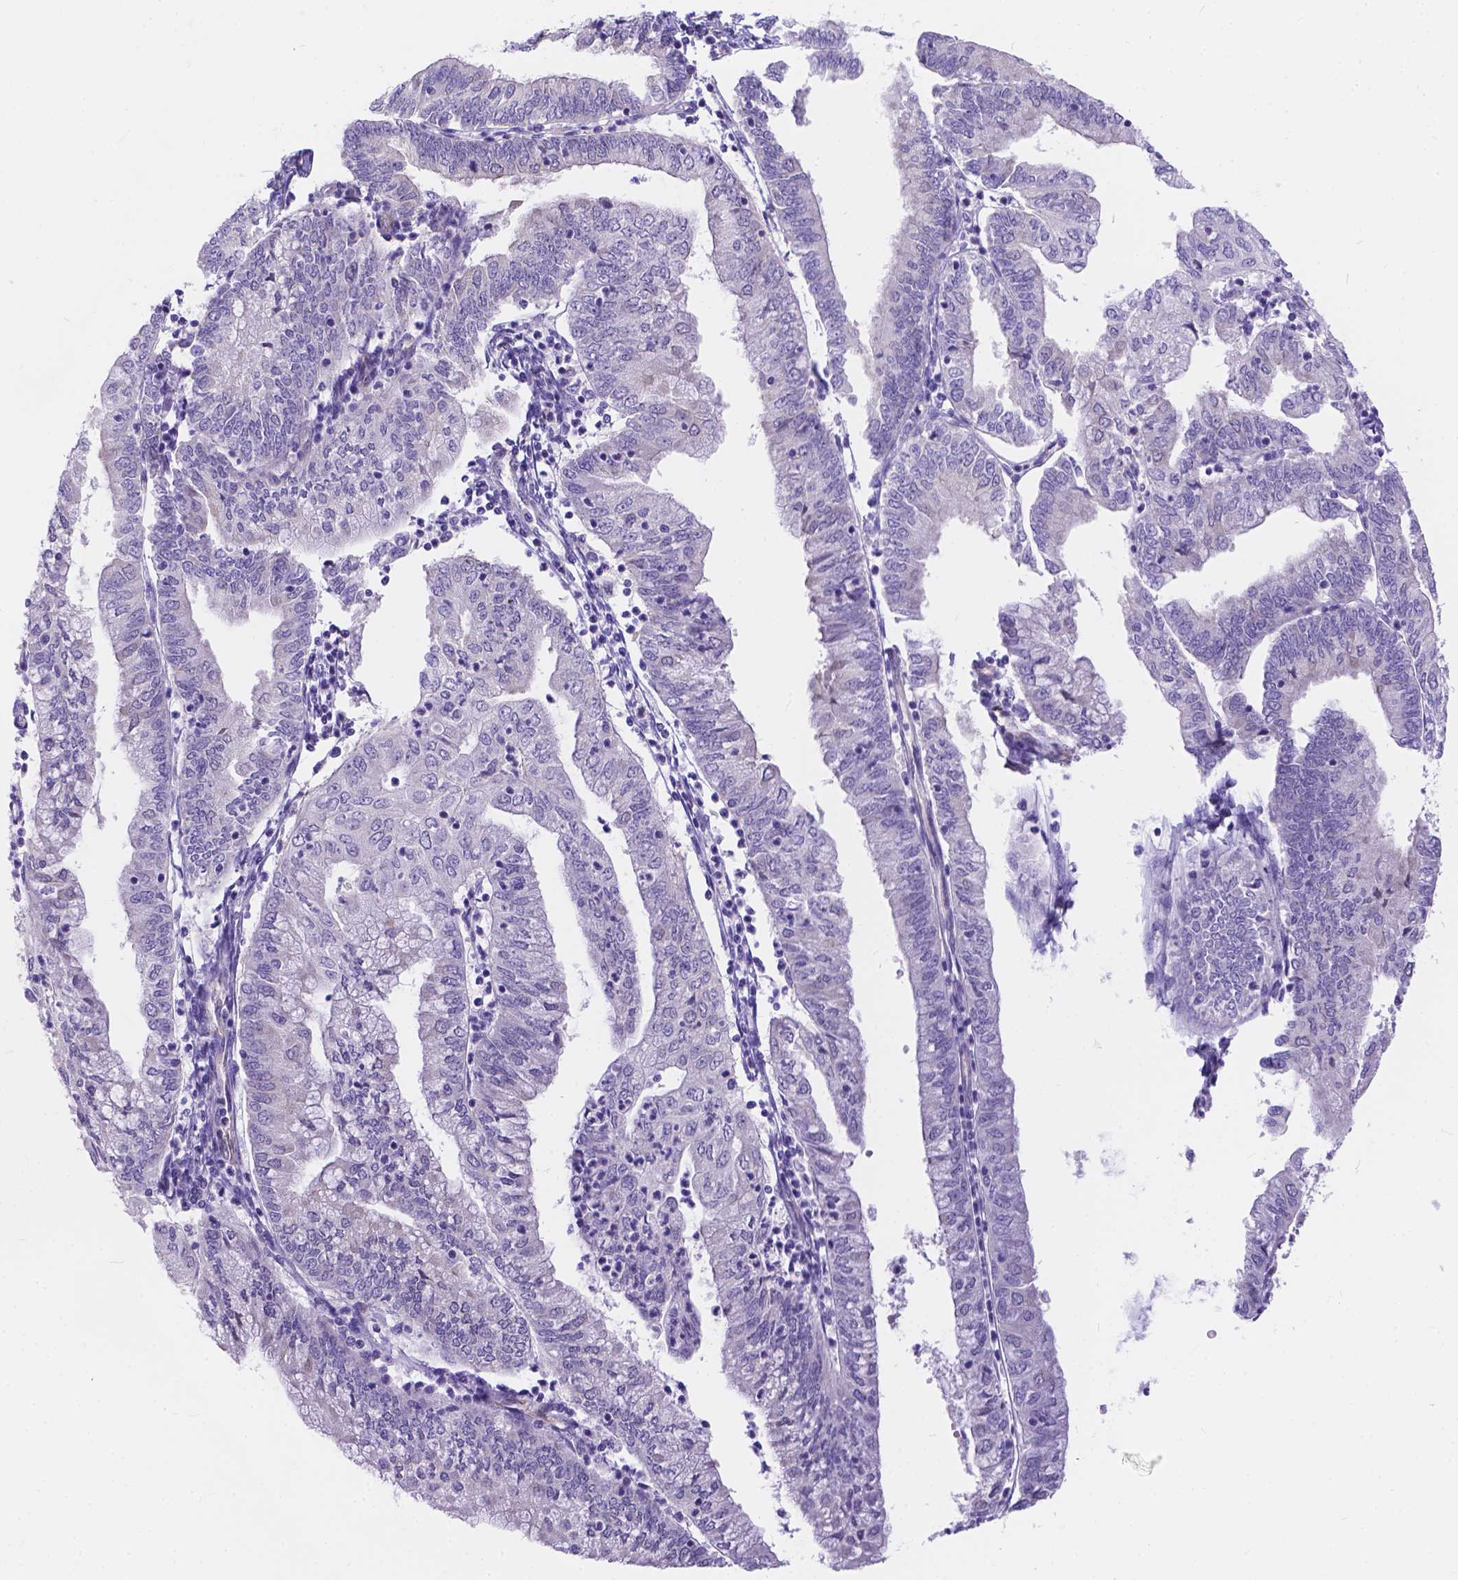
{"staining": {"intensity": "negative", "quantity": "none", "location": "none"}, "tissue": "endometrial cancer", "cell_type": "Tumor cells", "image_type": "cancer", "snomed": [{"axis": "morphology", "description": "Adenocarcinoma, NOS"}, {"axis": "topography", "description": "Endometrium"}], "caption": "Tumor cells are negative for brown protein staining in endometrial cancer. (DAB IHC visualized using brightfield microscopy, high magnification).", "gene": "DLEC1", "patient": {"sex": "female", "age": 55}}